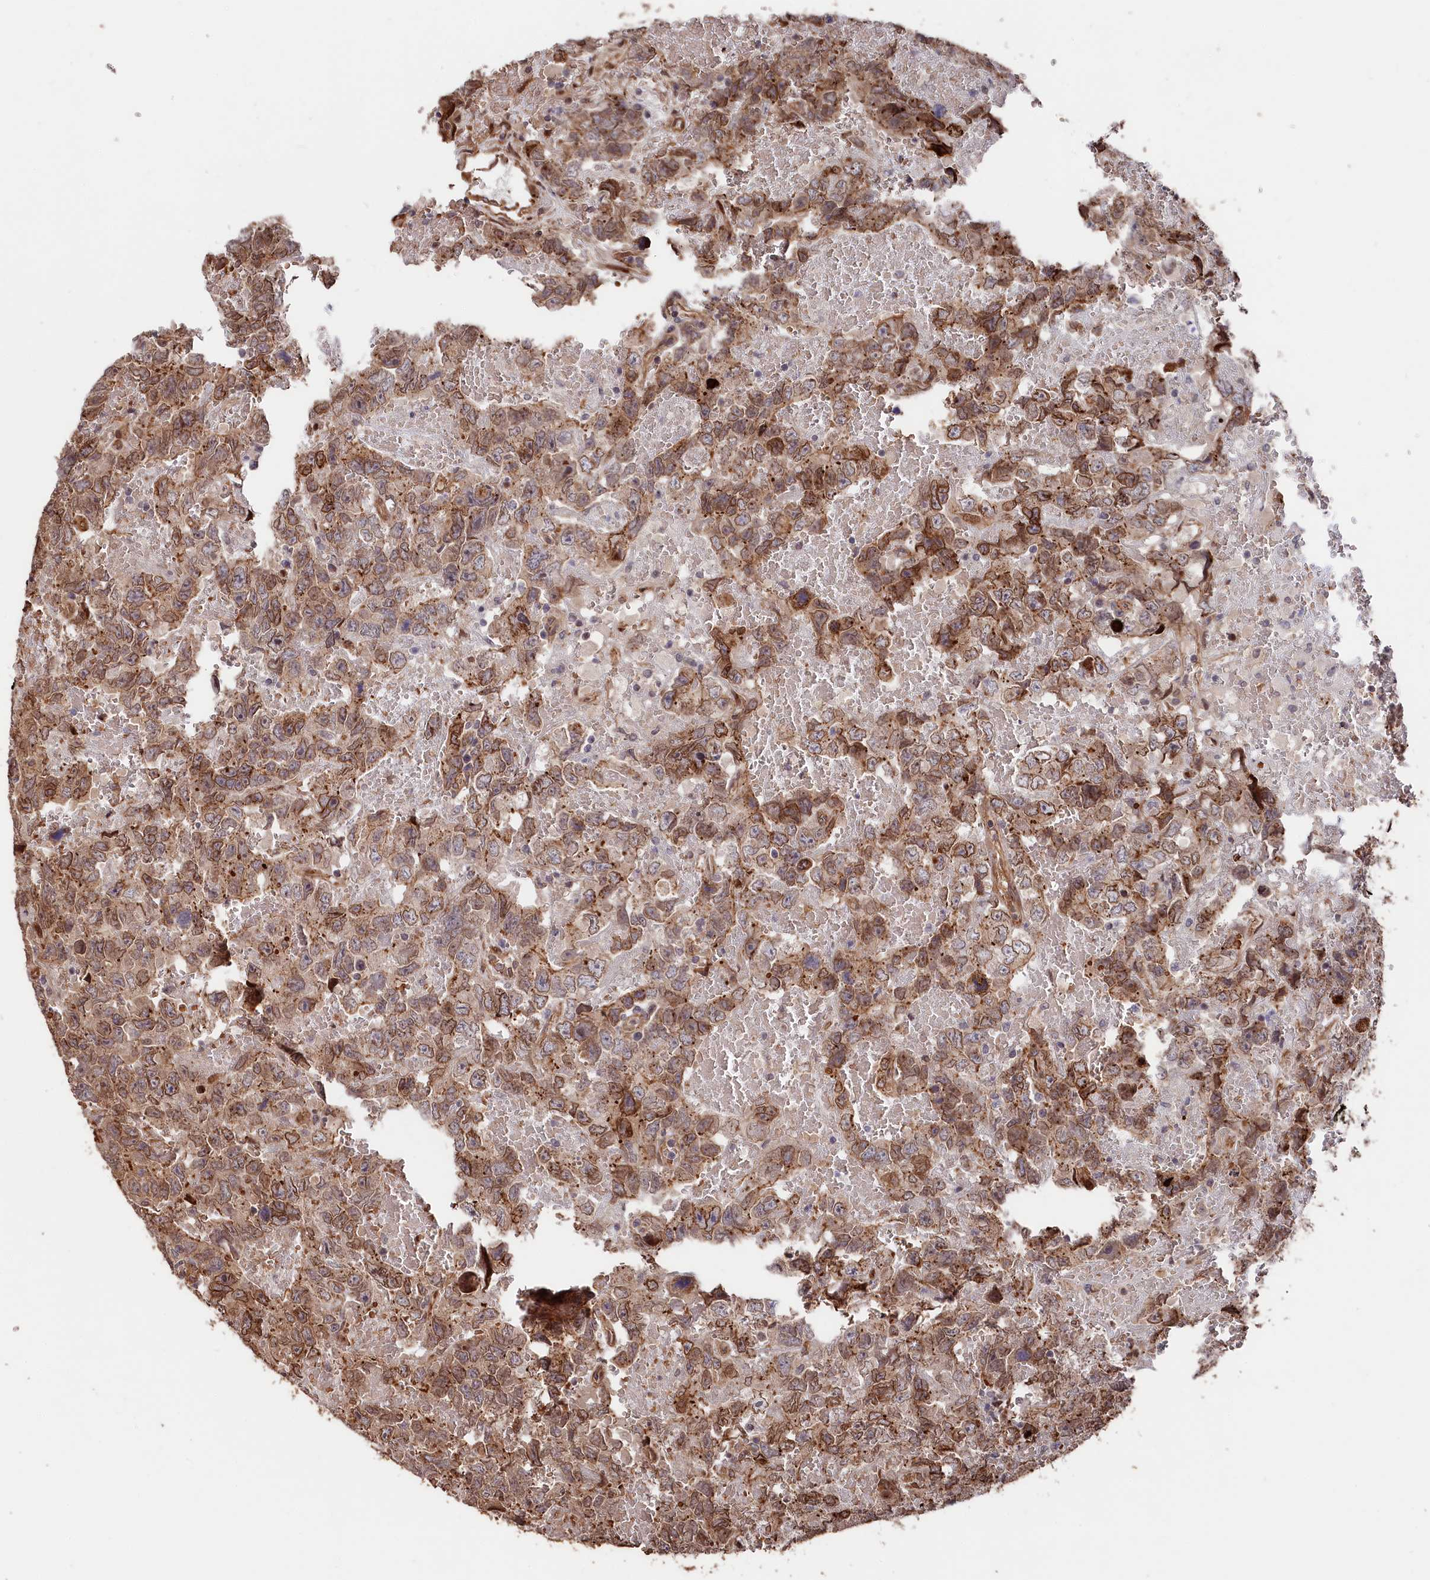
{"staining": {"intensity": "moderate", "quantity": ">75%", "location": "cytoplasmic/membranous"}, "tissue": "testis cancer", "cell_type": "Tumor cells", "image_type": "cancer", "snomed": [{"axis": "morphology", "description": "Carcinoma, Embryonal, NOS"}, {"axis": "topography", "description": "Testis"}], "caption": "Approximately >75% of tumor cells in human testis embryonal carcinoma exhibit moderate cytoplasmic/membranous protein expression as visualized by brown immunohistochemical staining.", "gene": "TNKS1BP1", "patient": {"sex": "male", "age": 45}}